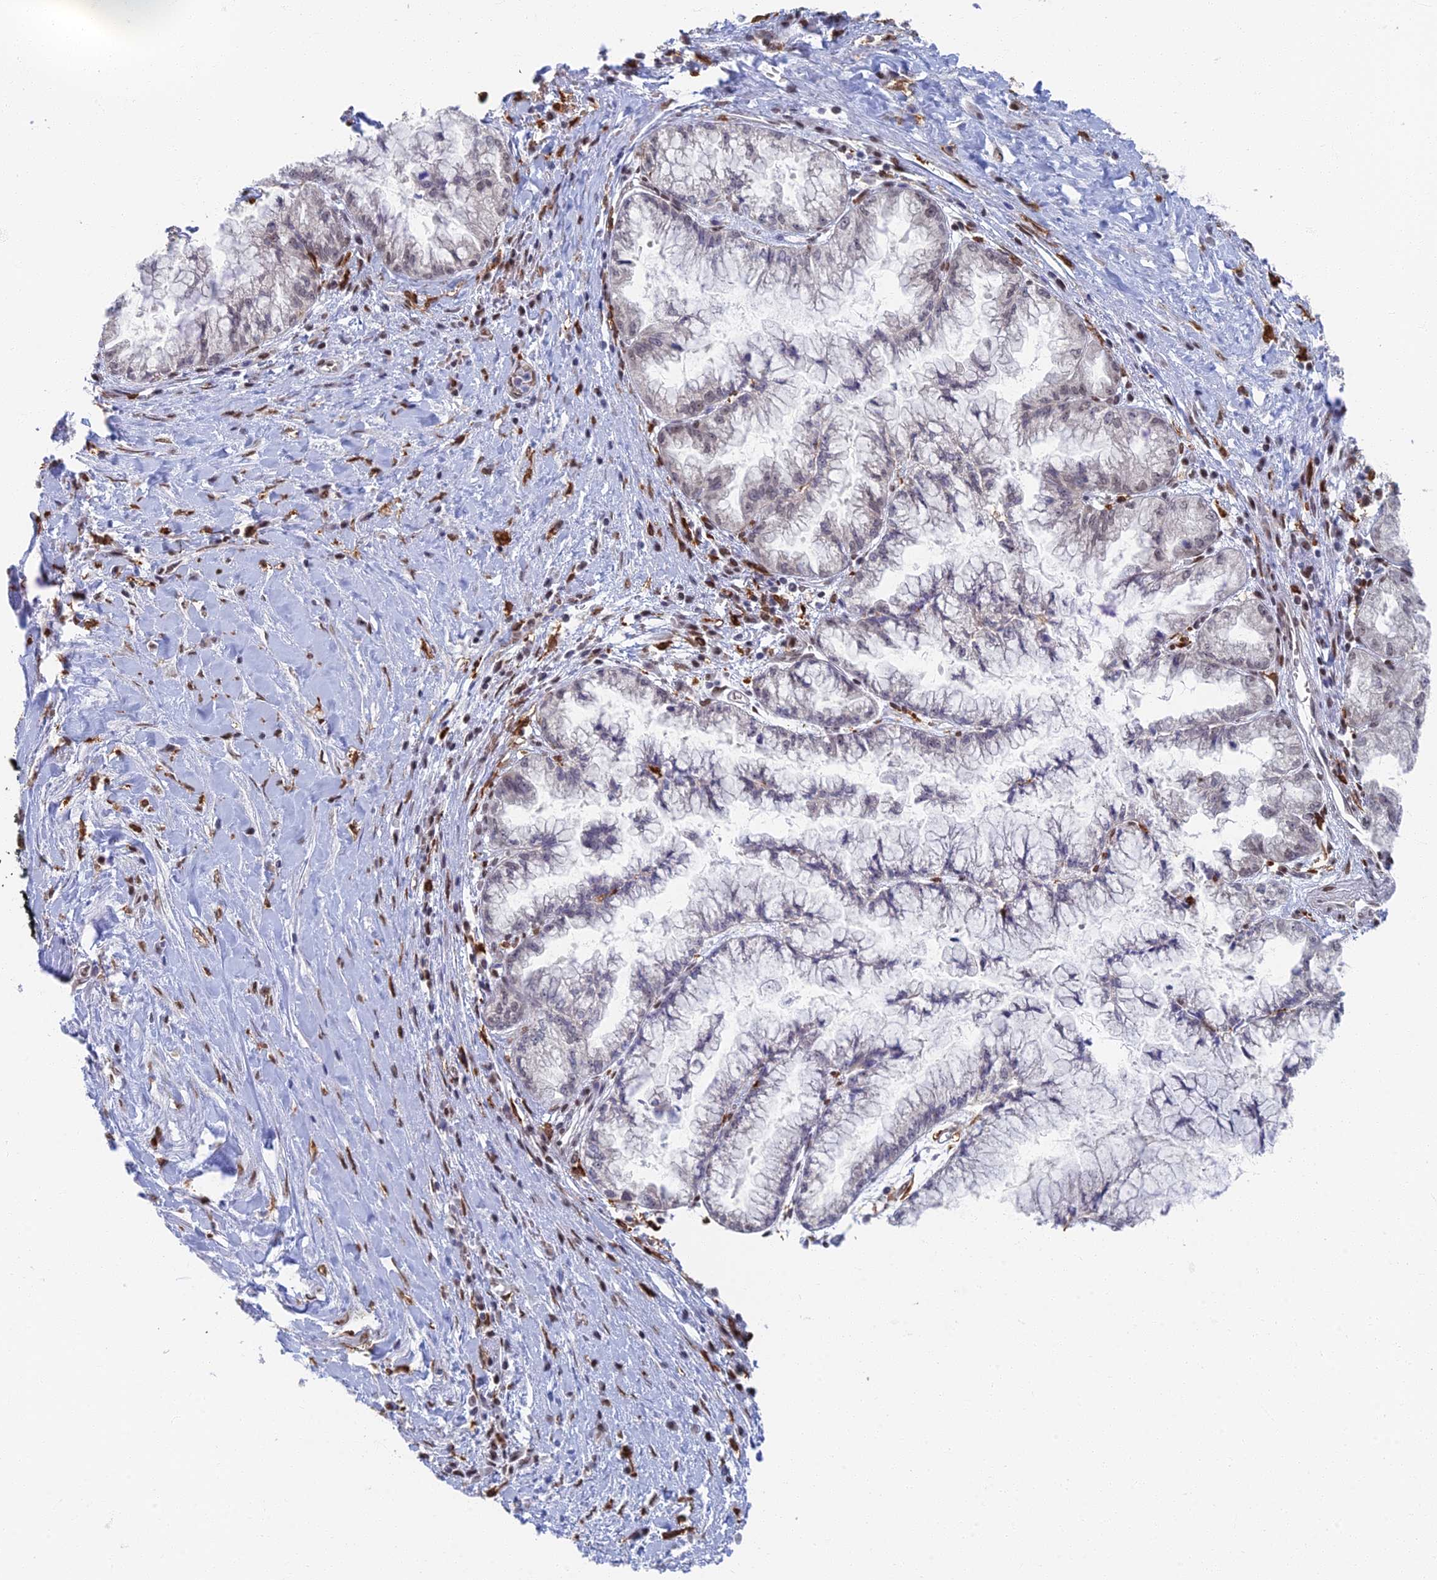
{"staining": {"intensity": "negative", "quantity": "none", "location": "none"}, "tissue": "pancreatic cancer", "cell_type": "Tumor cells", "image_type": "cancer", "snomed": [{"axis": "morphology", "description": "Adenocarcinoma, NOS"}, {"axis": "topography", "description": "Pancreas"}], "caption": "High power microscopy image of an IHC image of pancreatic cancer (adenocarcinoma), revealing no significant staining in tumor cells. (DAB (3,3'-diaminobenzidine) immunohistochemistry (IHC), high magnification).", "gene": "GPATCH1", "patient": {"sex": "male", "age": 73}}